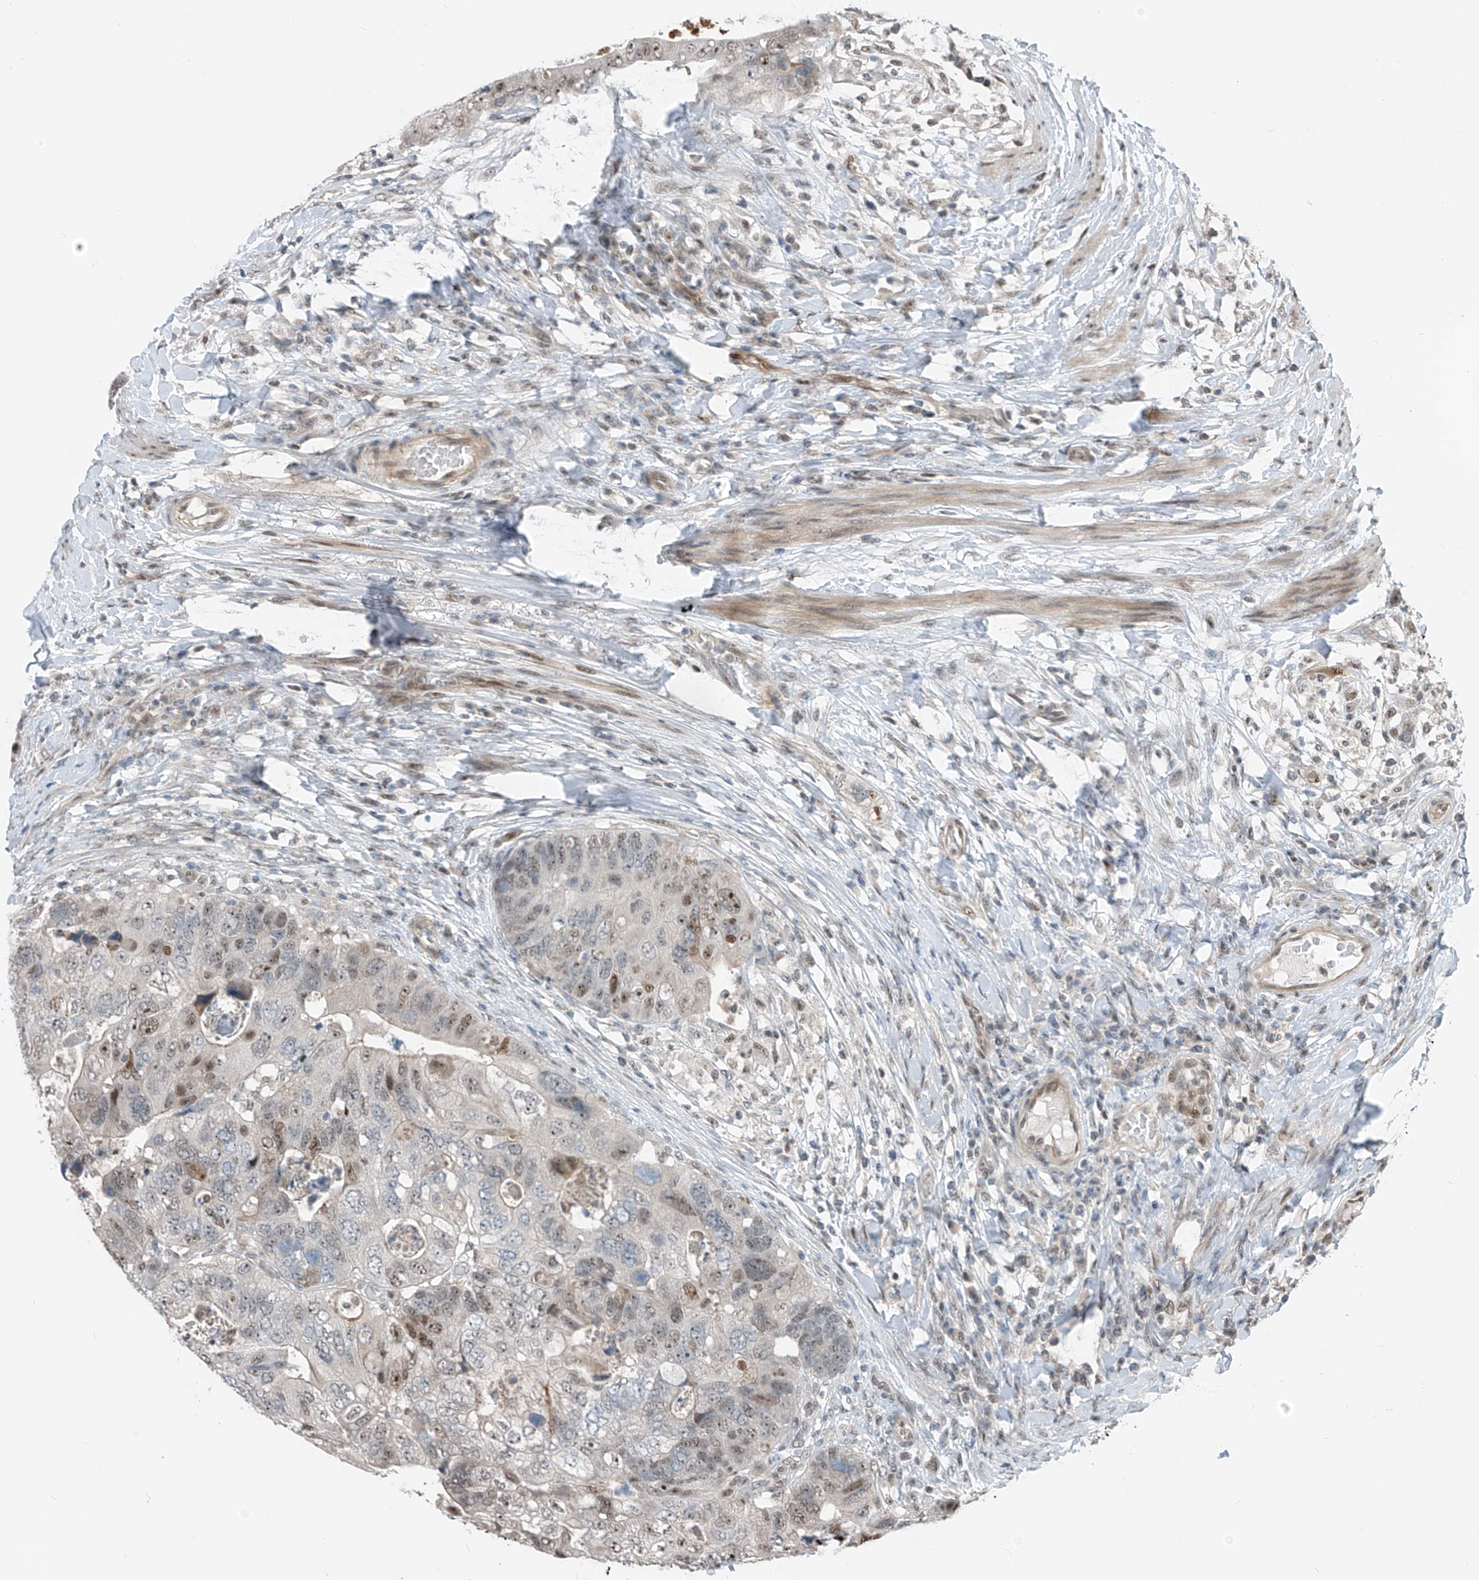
{"staining": {"intensity": "moderate", "quantity": "25%-75%", "location": "nuclear"}, "tissue": "colorectal cancer", "cell_type": "Tumor cells", "image_type": "cancer", "snomed": [{"axis": "morphology", "description": "Adenocarcinoma, NOS"}, {"axis": "topography", "description": "Rectum"}], "caption": "Adenocarcinoma (colorectal) stained with DAB (3,3'-diaminobenzidine) immunohistochemistry reveals medium levels of moderate nuclear expression in approximately 25%-75% of tumor cells.", "gene": "RBP7", "patient": {"sex": "male", "age": 59}}